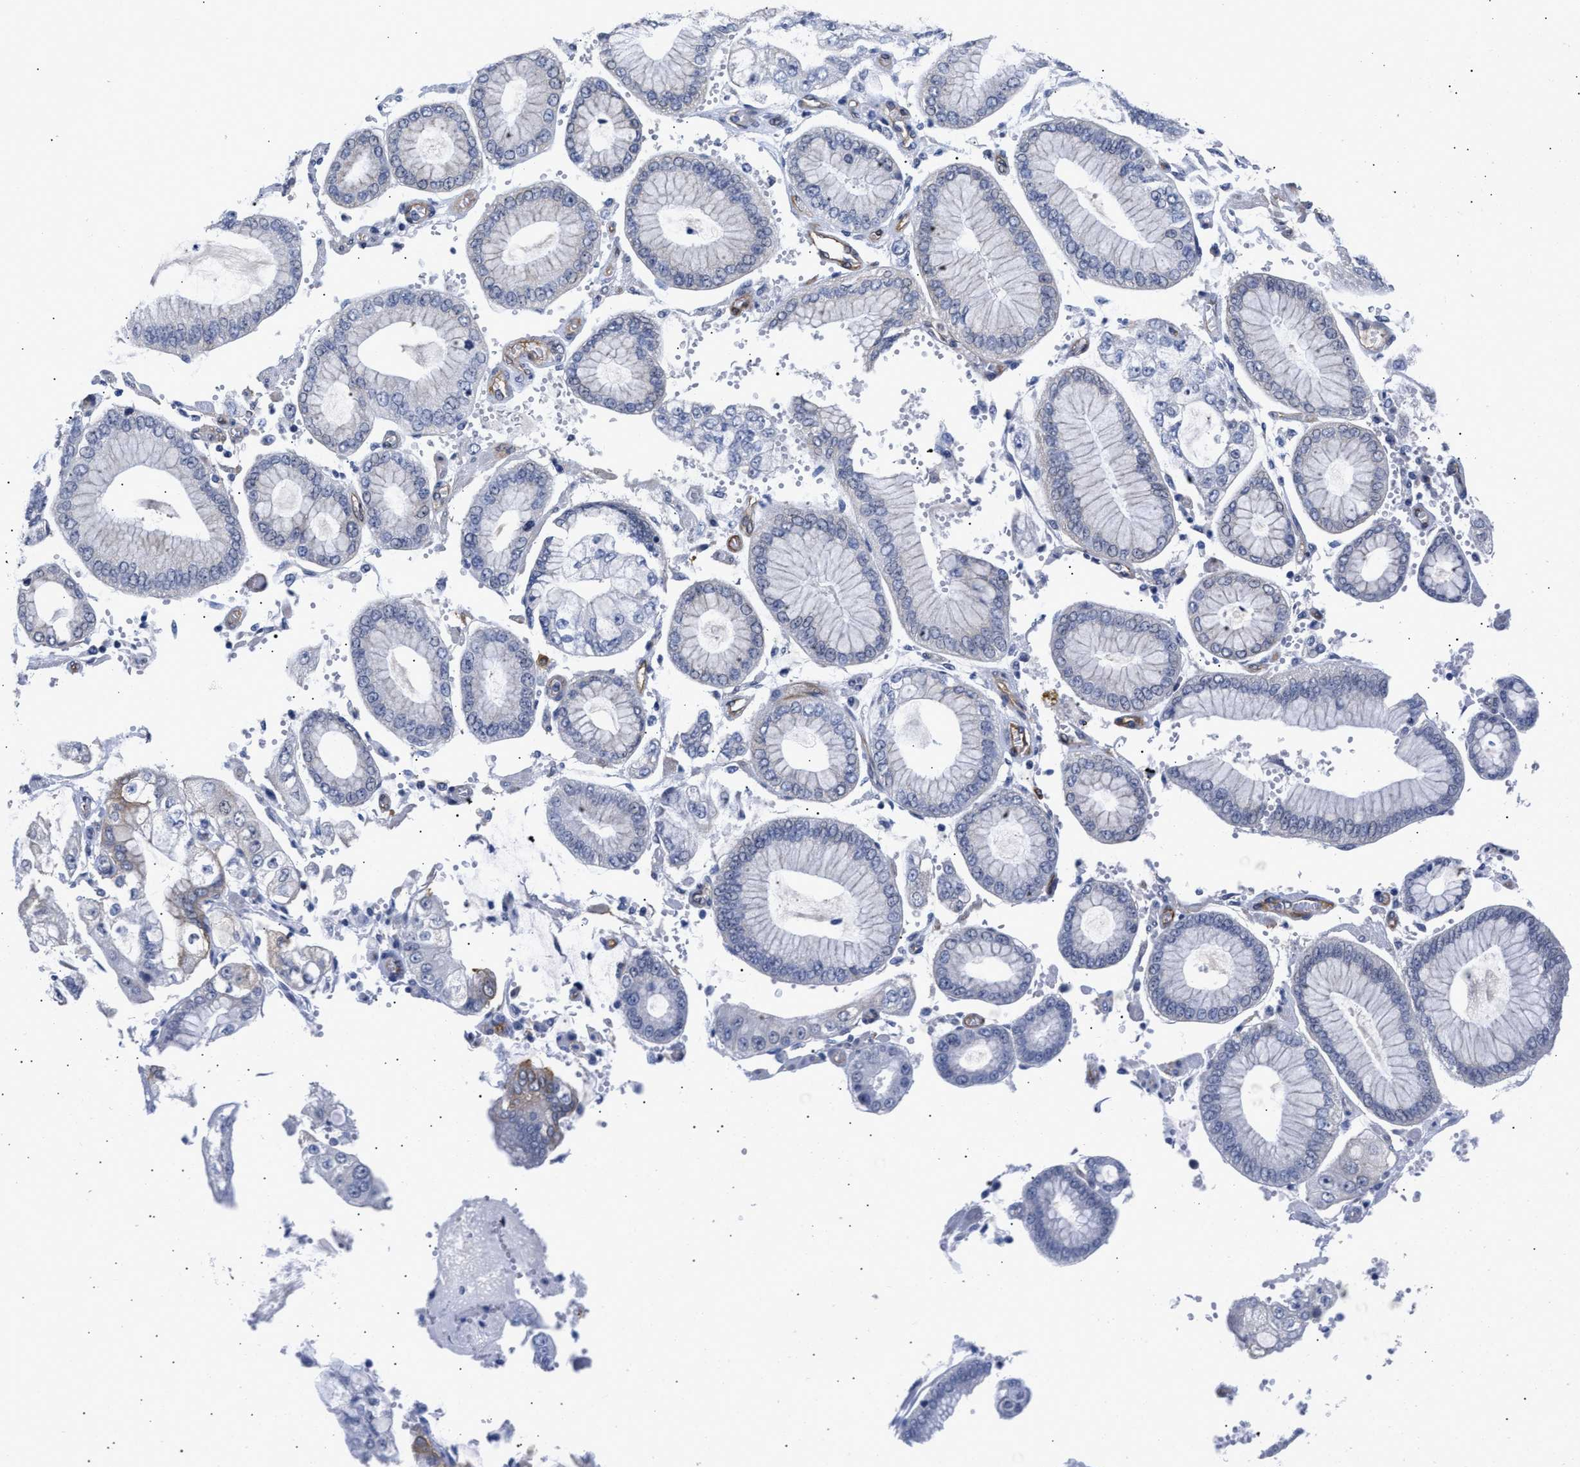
{"staining": {"intensity": "moderate", "quantity": "<25%", "location": "cytoplasmic/membranous"}, "tissue": "stomach cancer", "cell_type": "Tumor cells", "image_type": "cancer", "snomed": [{"axis": "morphology", "description": "Adenocarcinoma, NOS"}, {"axis": "topography", "description": "Stomach"}], "caption": "A photomicrograph of human stomach adenocarcinoma stained for a protein shows moderate cytoplasmic/membranous brown staining in tumor cells.", "gene": "AHNAK2", "patient": {"sex": "male", "age": 76}}